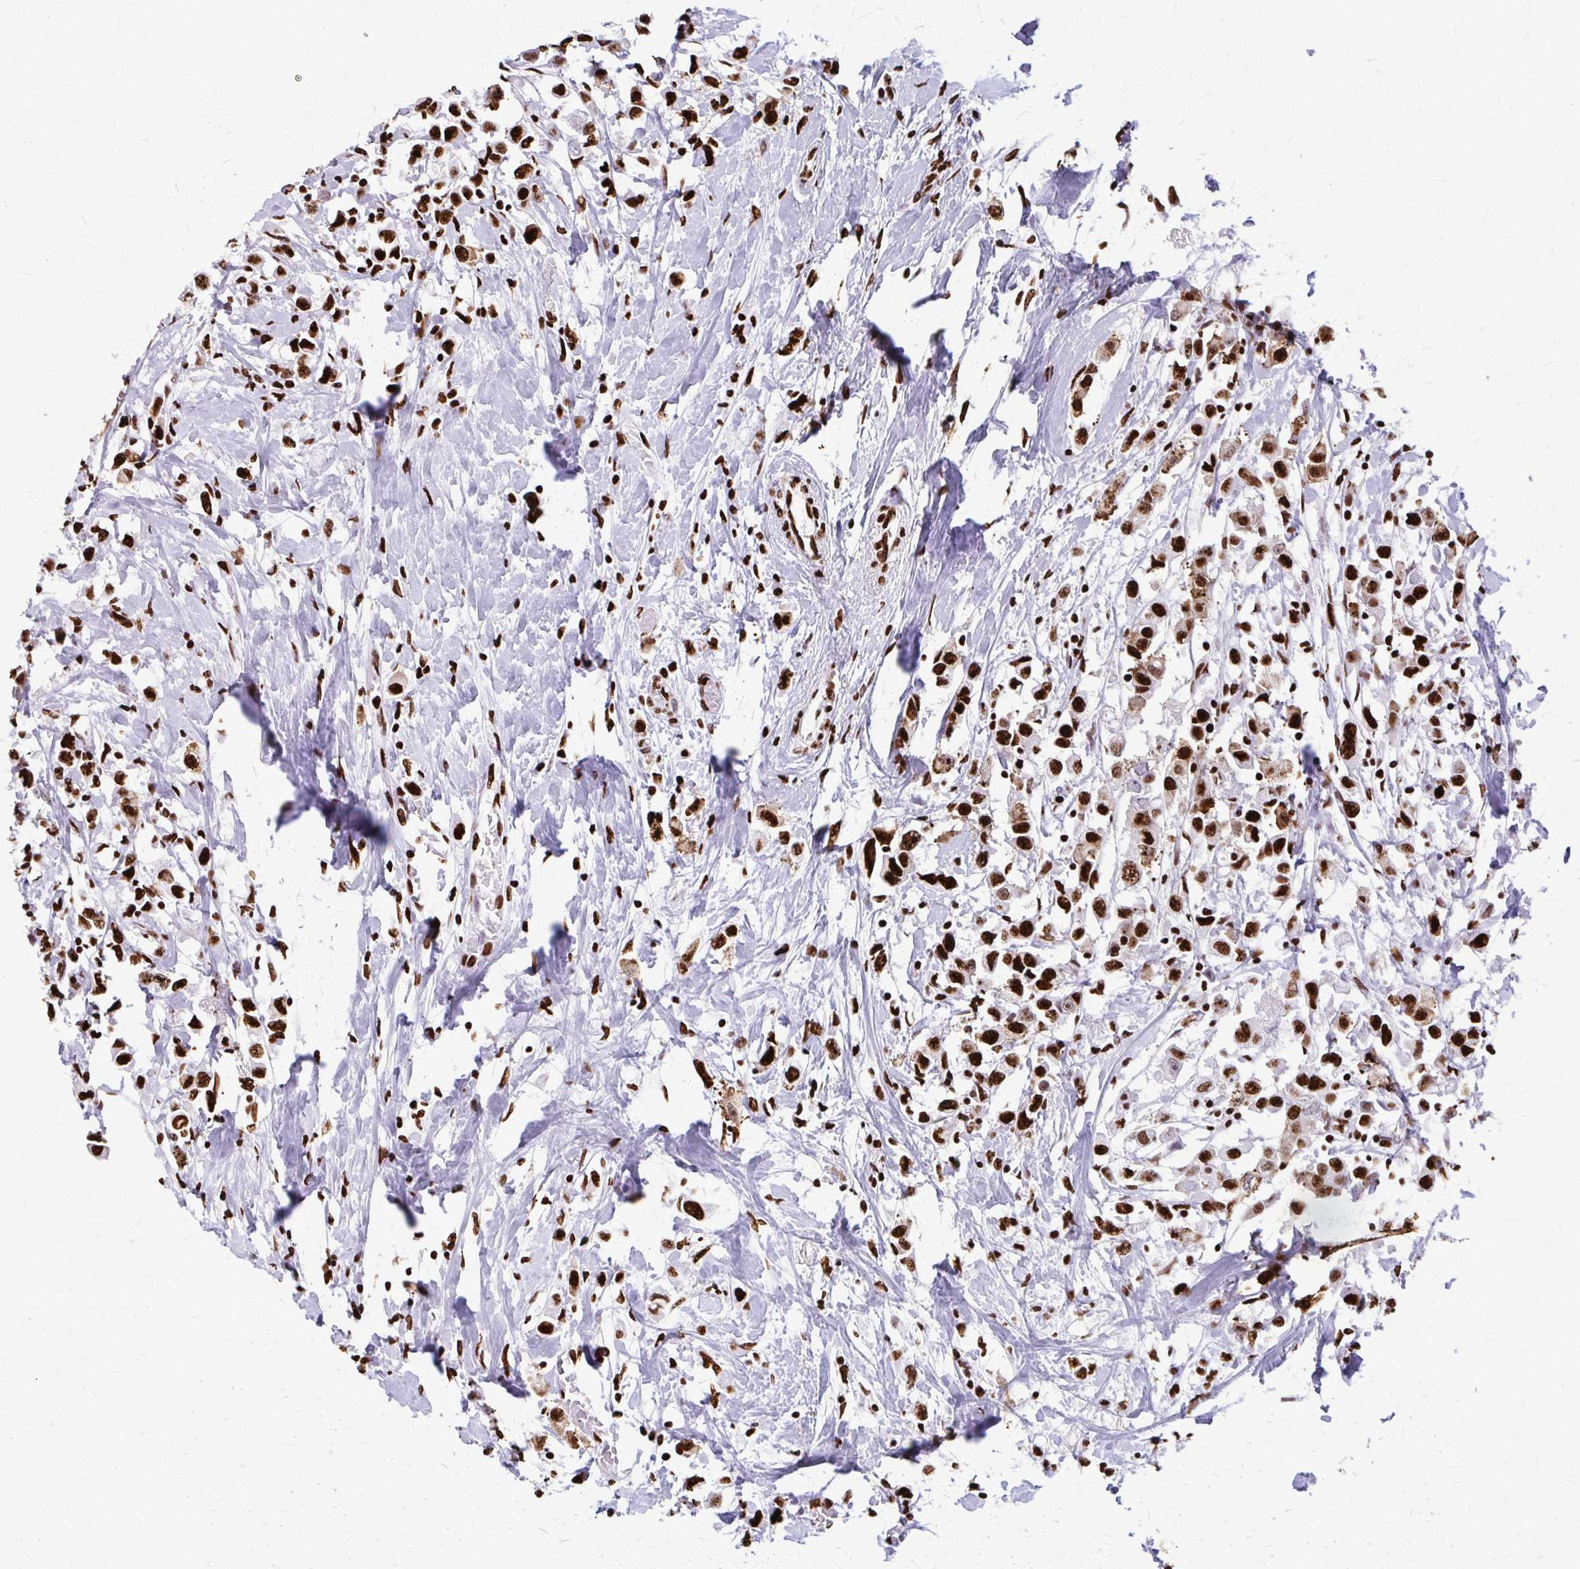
{"staining": {"intensity": "strong", "quantity": ">75%", "location": "nuclear"}, "tissue": "breast cancer", "cell_type": "Tumor cells", "image_type": "cancer", "snomed": [{"axis": "morphology", "description": "Duct carcinoma"}, {"axis": "topography", "description": "Breast"}], "caption": "The immunohistochemical stain labels strong nuclear staining in tumor cells of breast cancer tissue.", "gene": "SFPQ", "patient": {"sex": "female", "age": 61}}